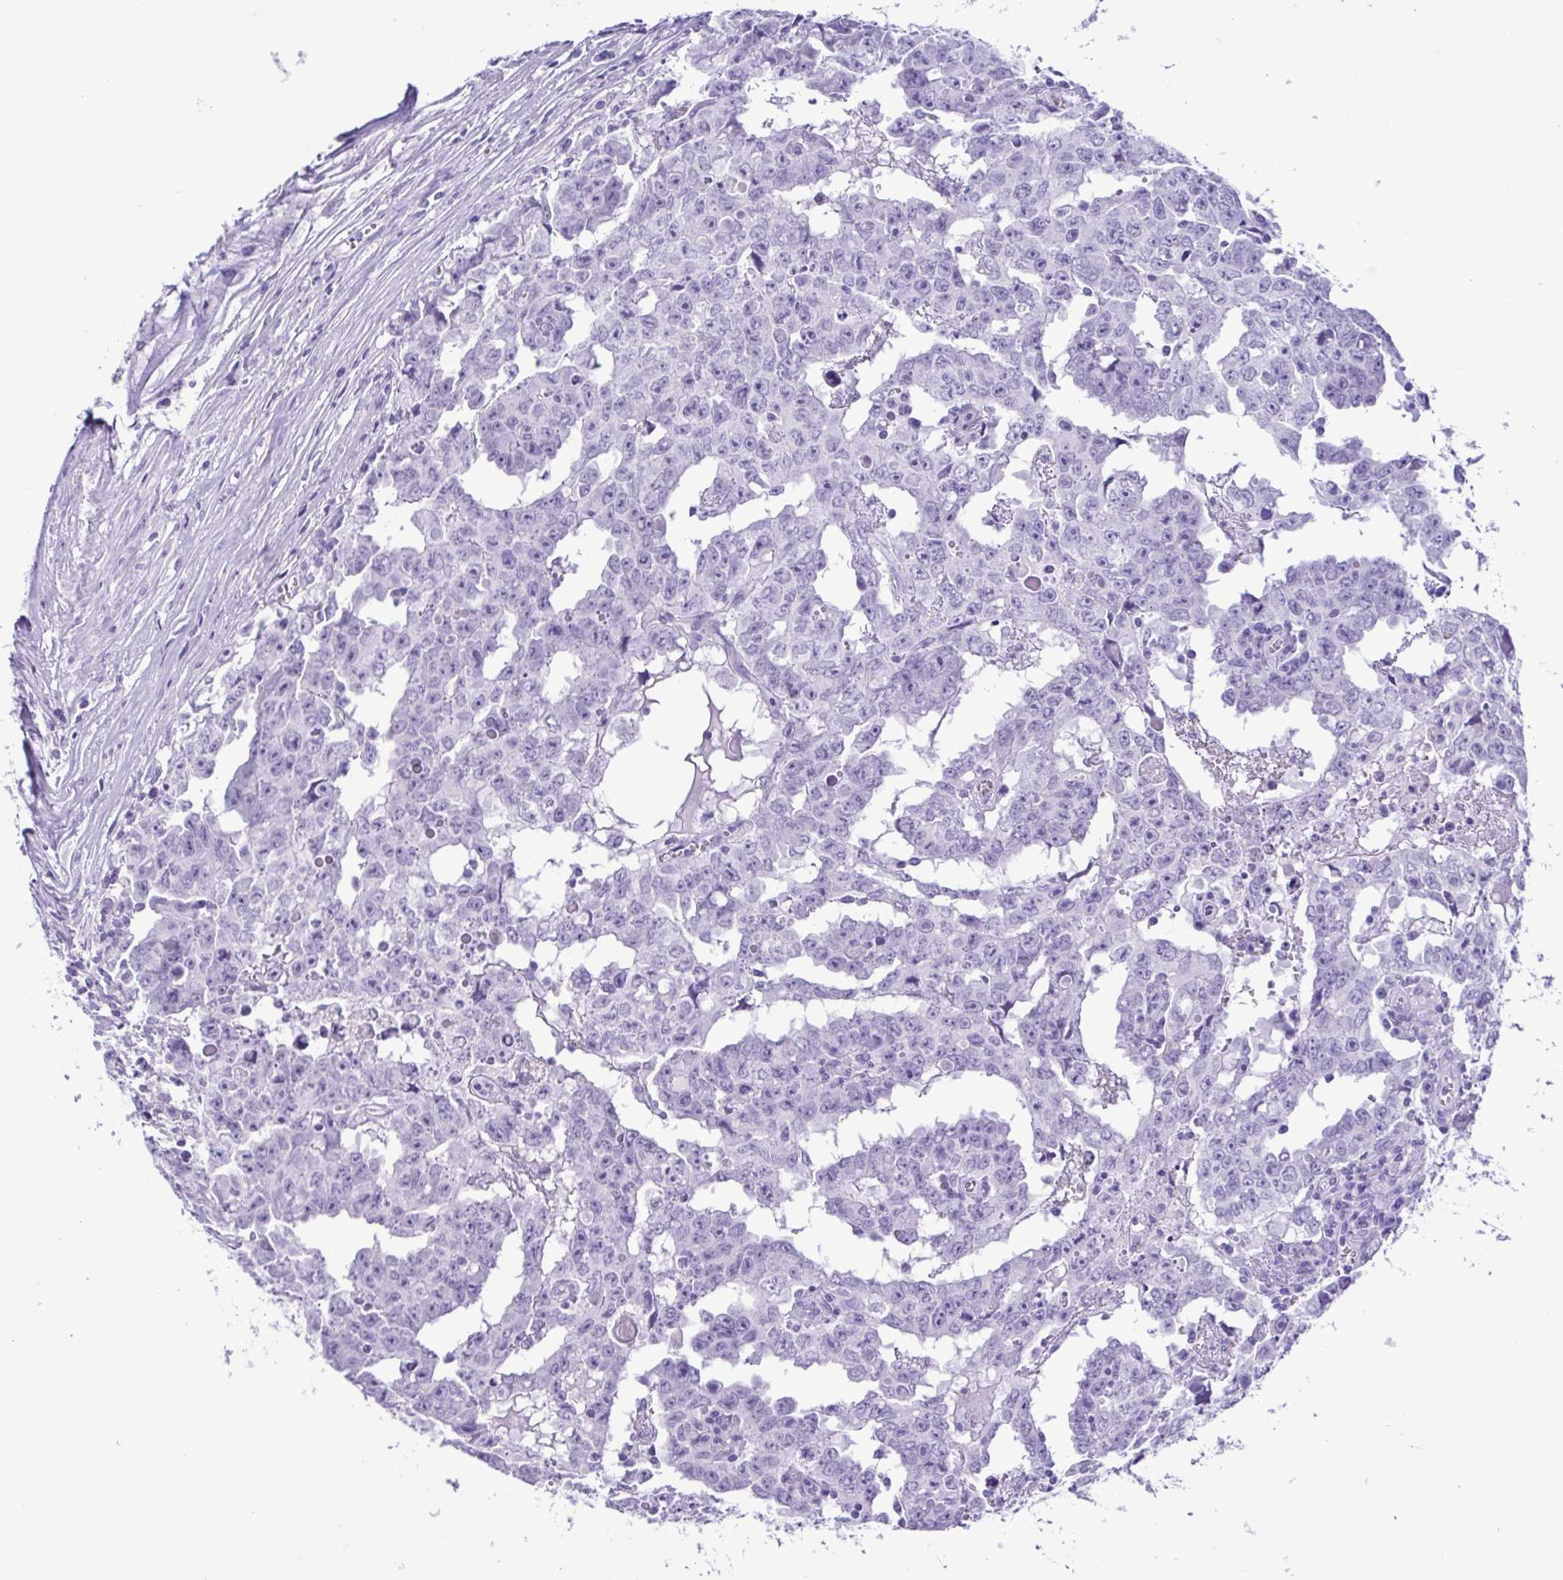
{"staining": {"intensity": "negative", "quantity": "none", "location": "none"}, "tissue": "testis cancer", "cell_type": "Tumor cells", "image_type": "cancer", "snomed": [{"axis": "morphology", "description": "Carcinoma, Embryonal, NOS"}, {"axis": "topography", "description": "Testis"}], "caption": "Immunohistochemical staining of testis embryonal carcinoma reveals no significant positivity in tumor cells. Nuclei are stained in blue.", "gene": "CASP14", "patient": {"sex": "male", "age": 22}}